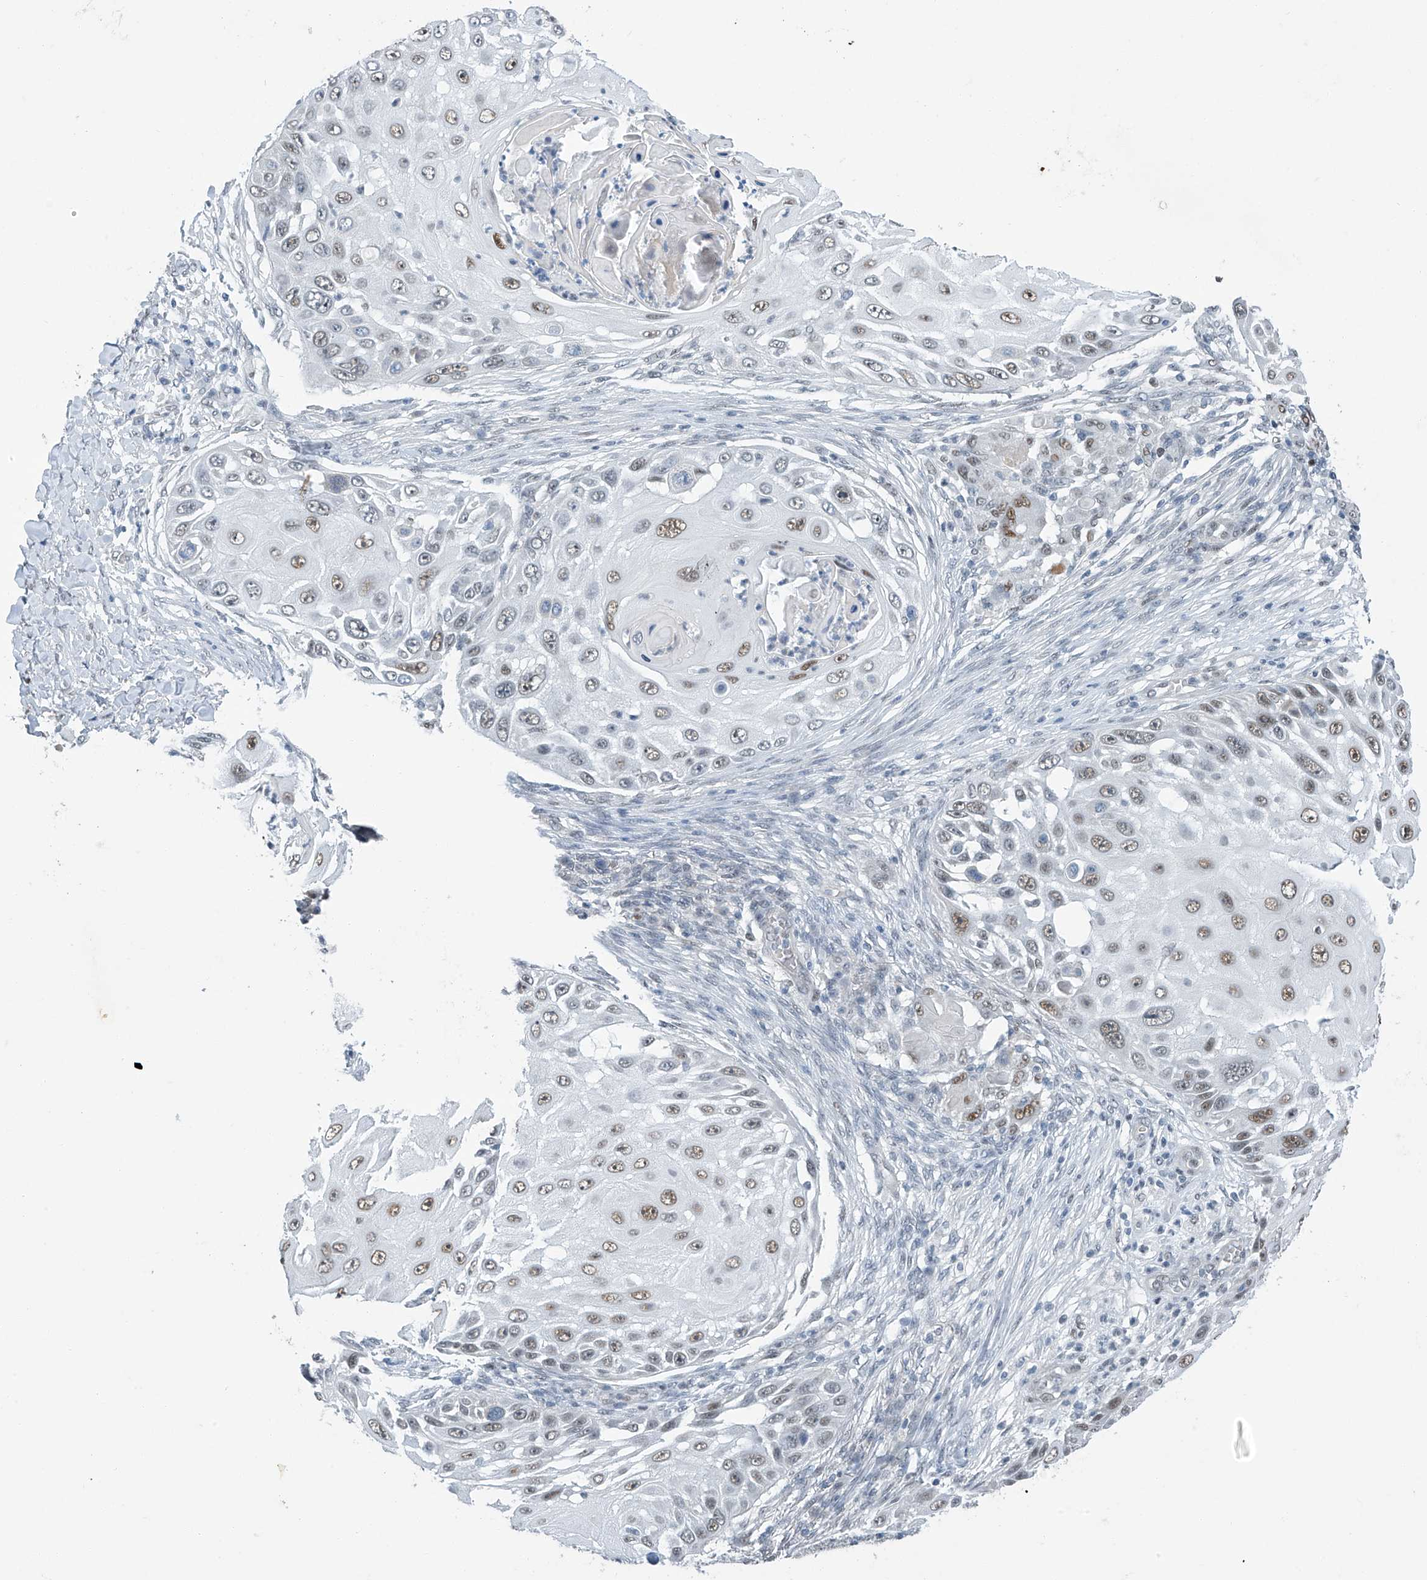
{"staining": {"intensity": "moderate", "quantity": ">75%", "location": "nuclear"}, "tissue": "skin cancer", "cell_type": "Tumor cells", "image_type": "cancer", "snomed": [{"axis": "morphology", "description": "Squamous cell carcinoma, NOS"}, {"axis": "topography", "description": "Skin"}], "caption": "The immunohistochemical stain shows moderate nuclear positivity in tumor cells of skin cancer (squamous cell carcinoma) tissue.", "gene": "TAF8", "patient": {"sex": "female", "age": 44}}